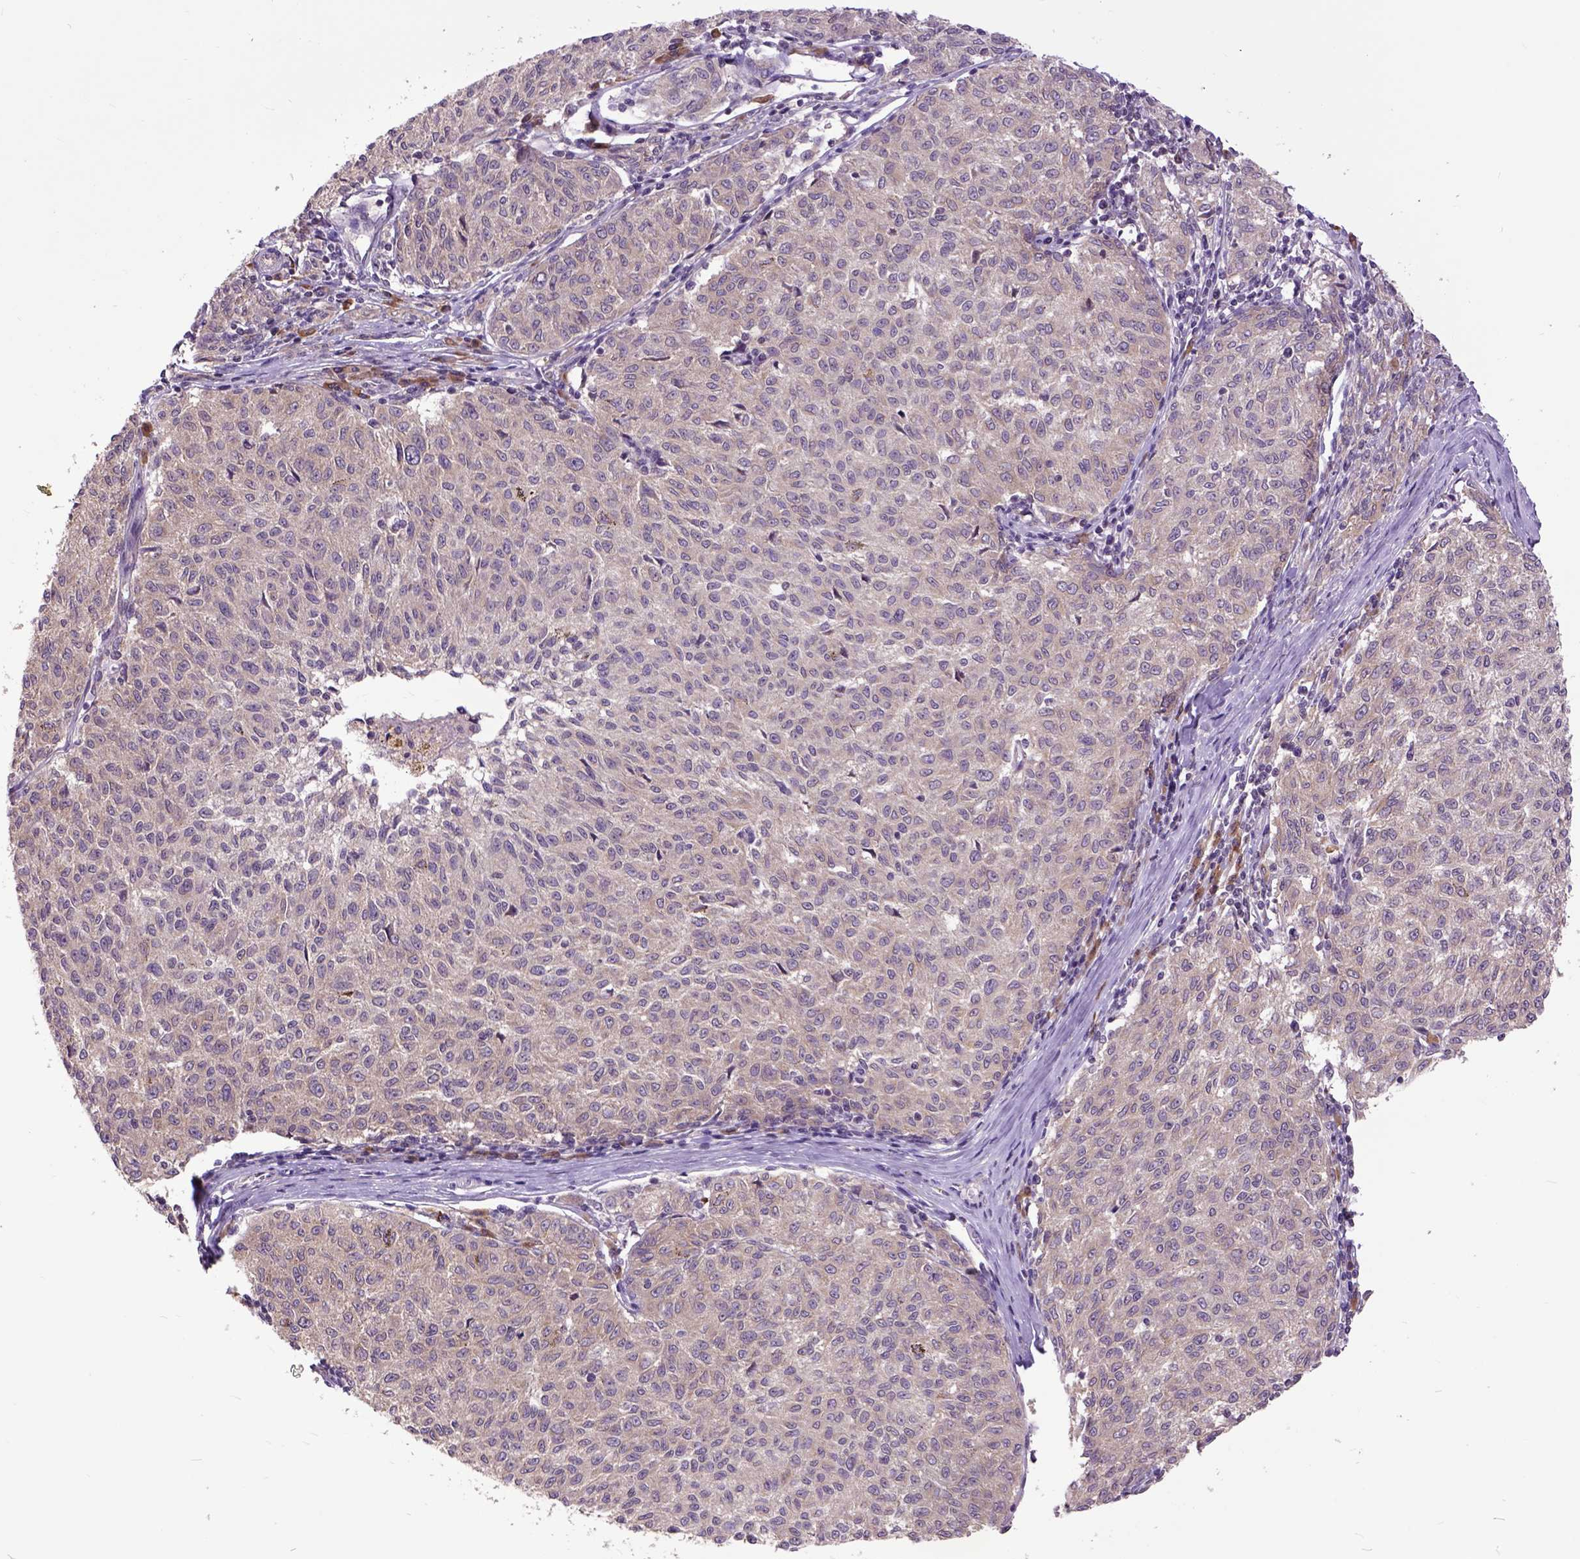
{"staining": {"intensity": "negative", "quantity": "none", "location": "none"}, "tissue": "melanoma", "cell_type": "Tumor cells", "image_type": "cancer", "snomed": [{"axis": "morphology", "description": "Malignant melanoma, NOS"}, {"axis": "topography", "description": "Skin"}], "caption": "Melanoma stained for a protein using immunohistochemistry shows no positivity tumor cells.", "gene": "ARL1", "patient": {"sex": "female", "age": 72}}